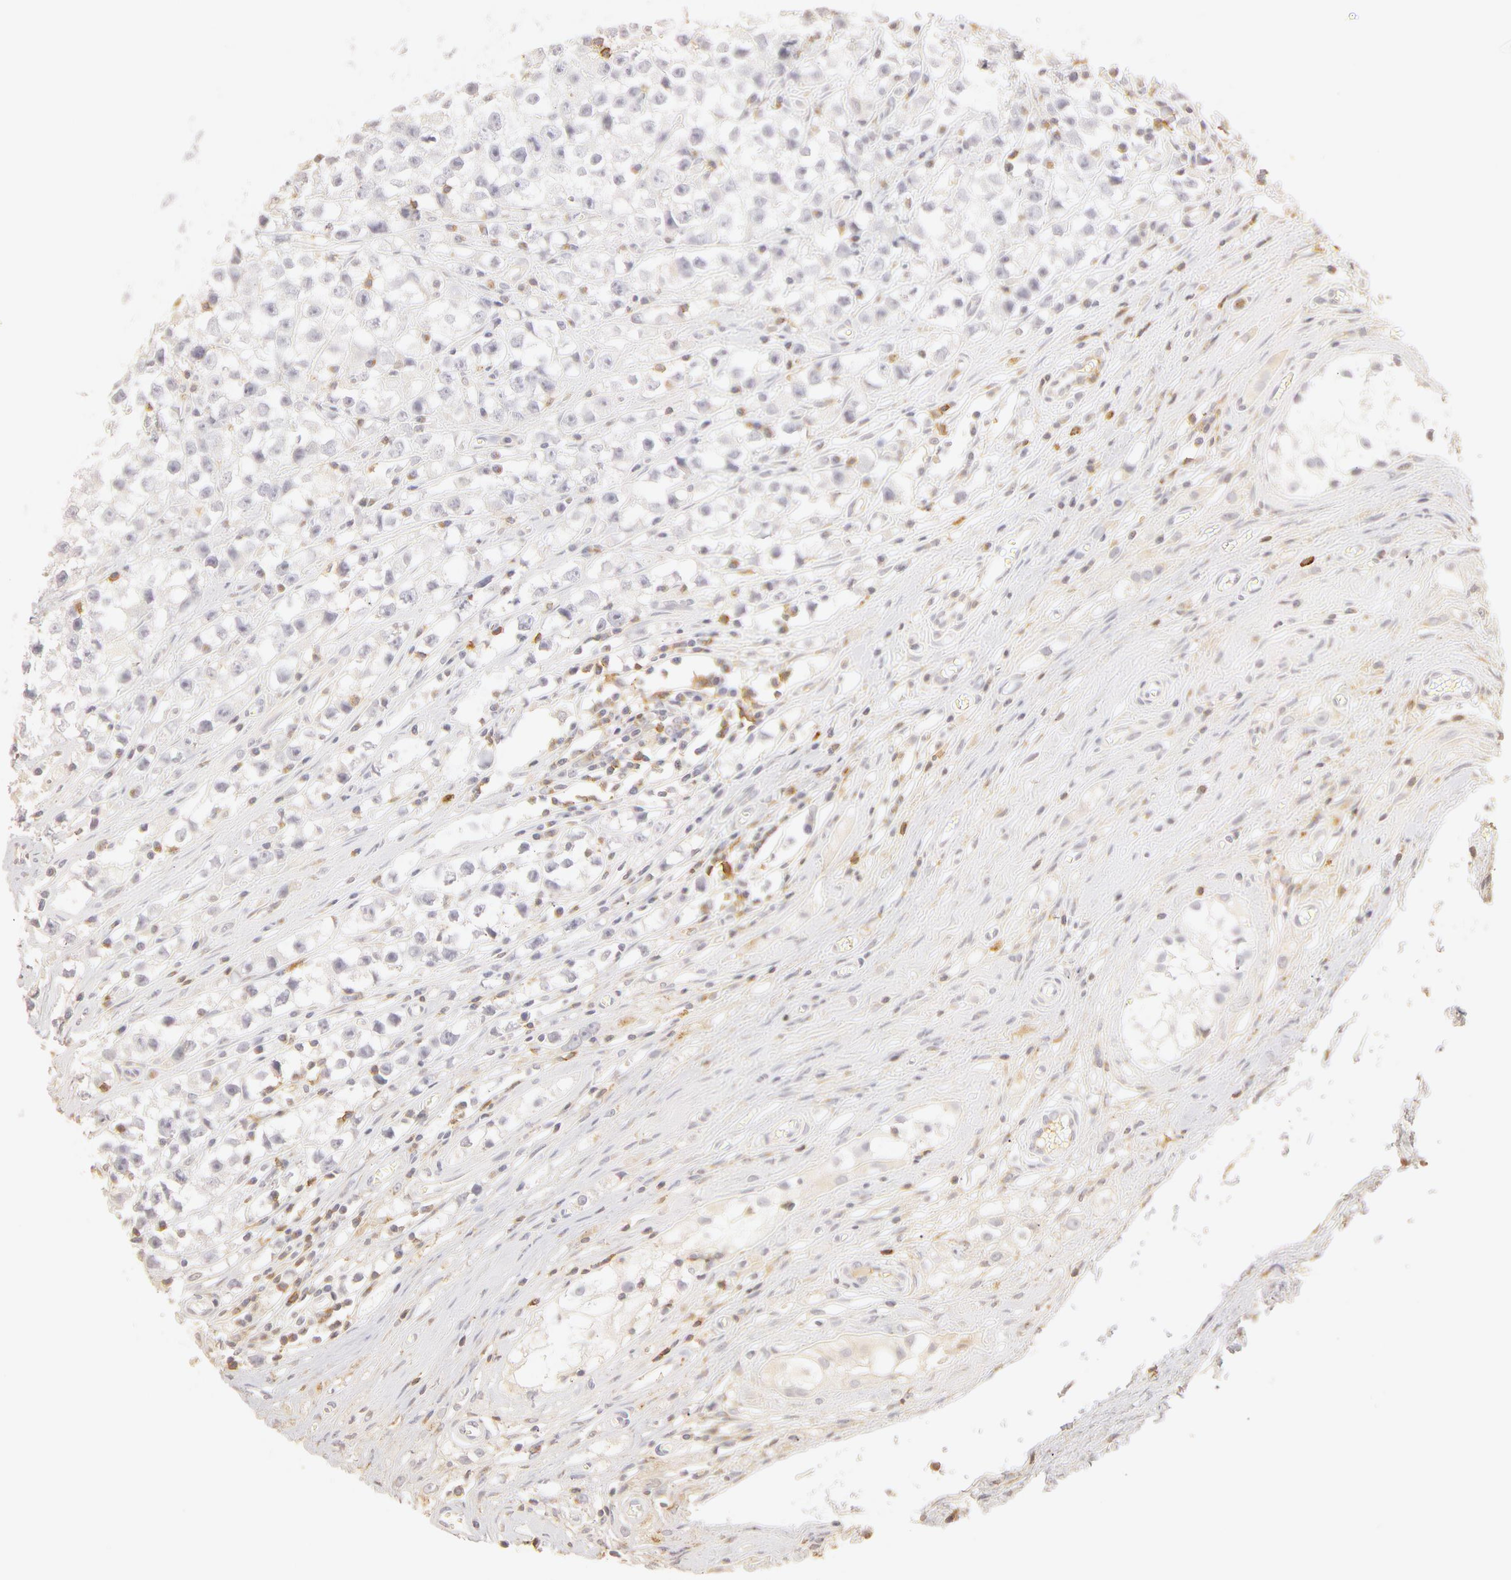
{"staining": {"intensity": "negative", "quantity": "none", "location": "none"}, "tissue": "testis cancer", "cell_type": "Tumor cells", "image_type": "cancer", "snomed": [{"axis": "morphology", "description": "Seminoma, NOS"}, {"axis": "topography", "description": "Testis"}], "caption": "DAB (3,3'-diaminobenzidine) immunohistochemical staining of human testis cancer reveals no significant expression in tumor cells.", "gene": "C1R", "patient": {"sex": "male", "age": 35}}